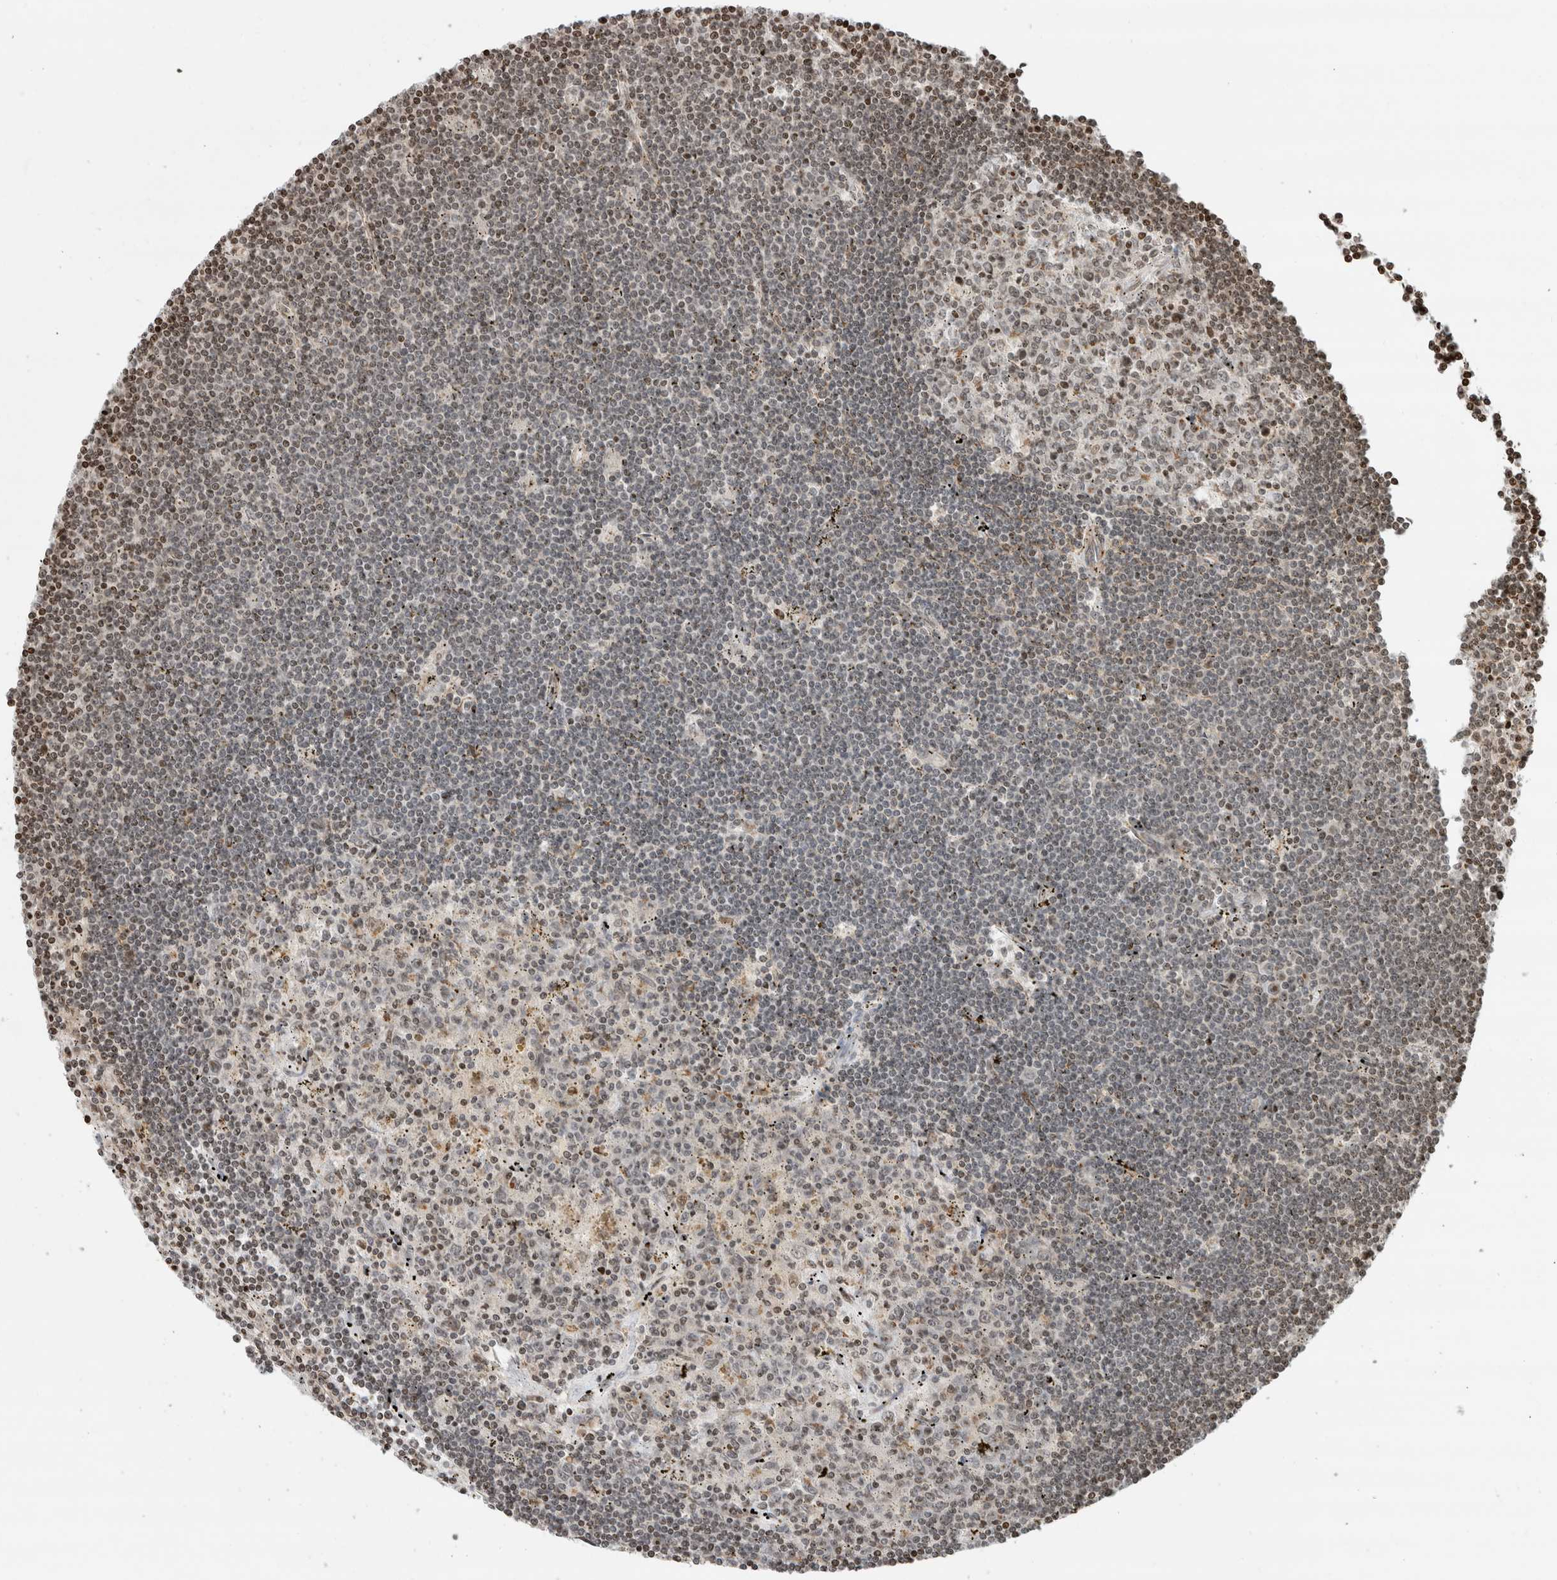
{"staining": {"intensity": "weak", "quantity": "<25%", "location": "nuclear"}, "tissue": "lymphoma", "cell_type": "Tumor cells", "image_type": "cancer", "snomed": [{"axis": "morphology", "description": "Malignant lymphoma, non-Hodgkin's type, Low grade"}, {"axis": "topography", "description": "Spleen"}], "caption": "Protein analysis of malignant lymphoma, non-Hodgkin's type (low-grade) shows no significant staining in tumor cells.", "gene": "GINS4", "patient": {"sex": "male", "age": 76}}